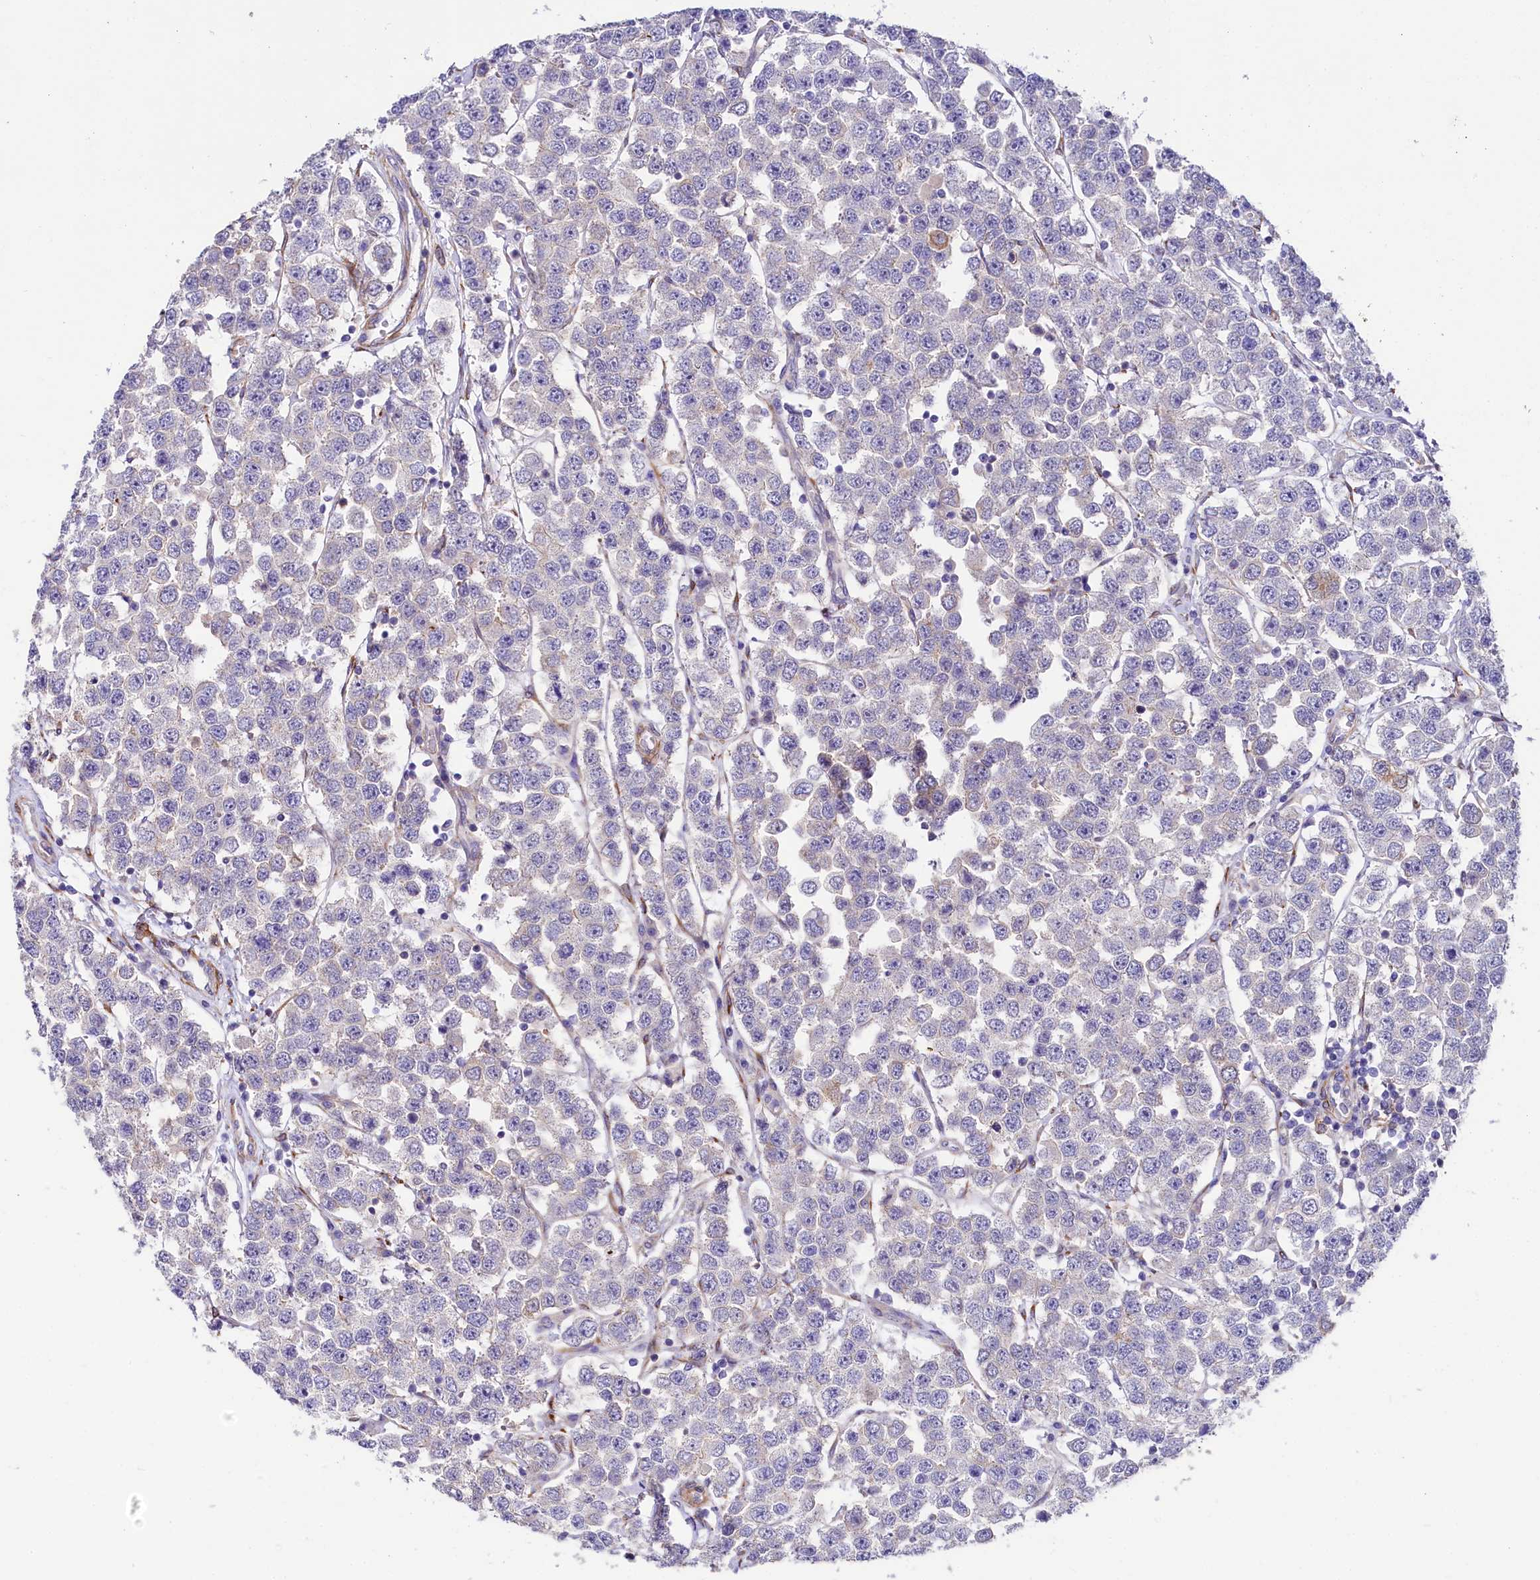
{"staining": {"intensity": "negative", "quantity": "none", "location": "none"}, "tissue": "testis cancer", "cell_type": "Tumor cells", "image_type": "cancer", "snomed": [{"axis": "morphology", "description": "Seminoma, NOS"}, {"axis": "topography", "description": "Testis"}], "caption": "Immunohistochemistry histopathology image of human testis cancer (seminoma) stained for a protein (brown), which reveals no staining in tumor cells. (DAB (3,3'-diaminobenzidine) immunohistochemistry (IHC), high magnification).", "gene": "FCHSD2", "patient": {"sex": "male", "age": 28}}